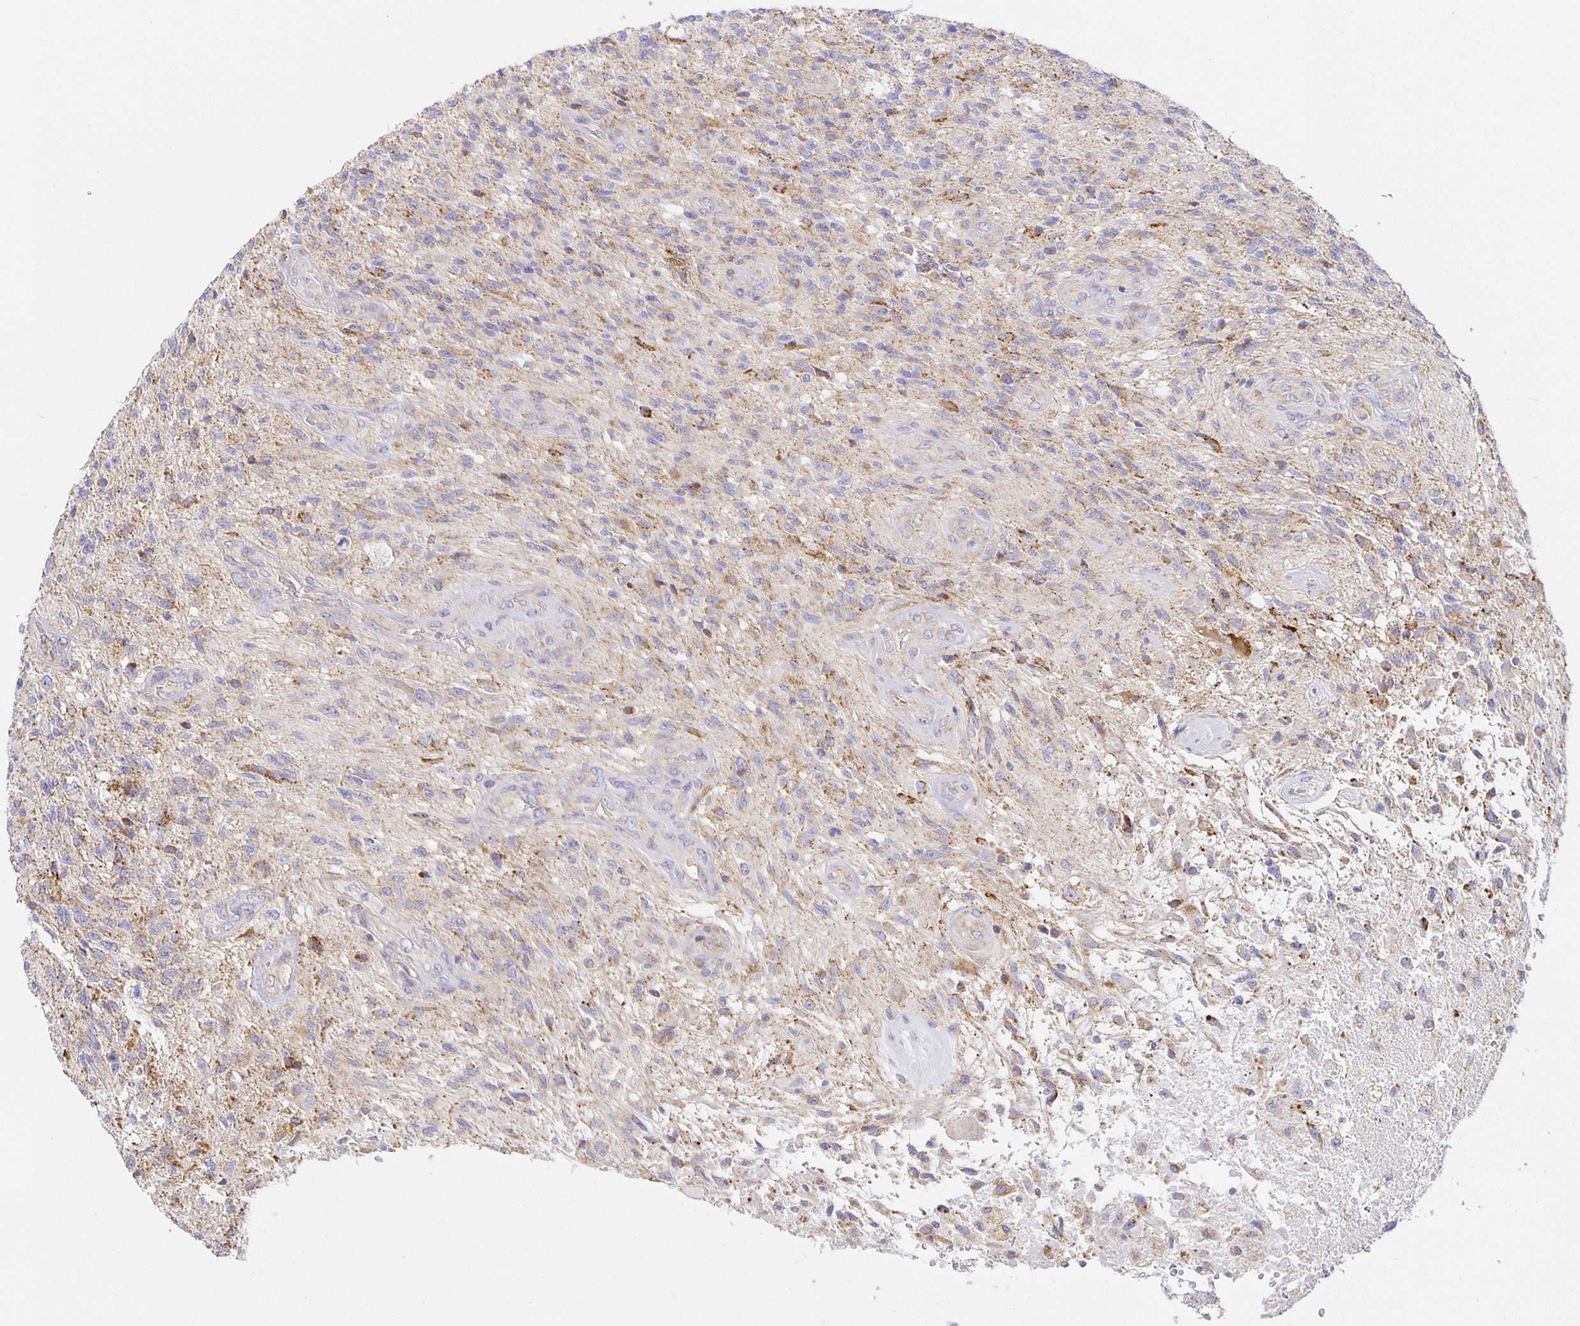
{"staining": {"intensity": "negative", "quantity": "none", "location": "none"}, "tissue": "glioma", "cell_type": "Tumor cells", "image_type": "cancer", "snomed": [{"axis": "morphology", "description": "Glioma, malignant, High grade"}, {"axis": "topography", "description": "Brain"}], "caption": "The histopathology image demonstrates no significant positivity in tumor cells of glioma.", "gene": "FLRT3", "patient": {"sex": "male", "age": 56}}